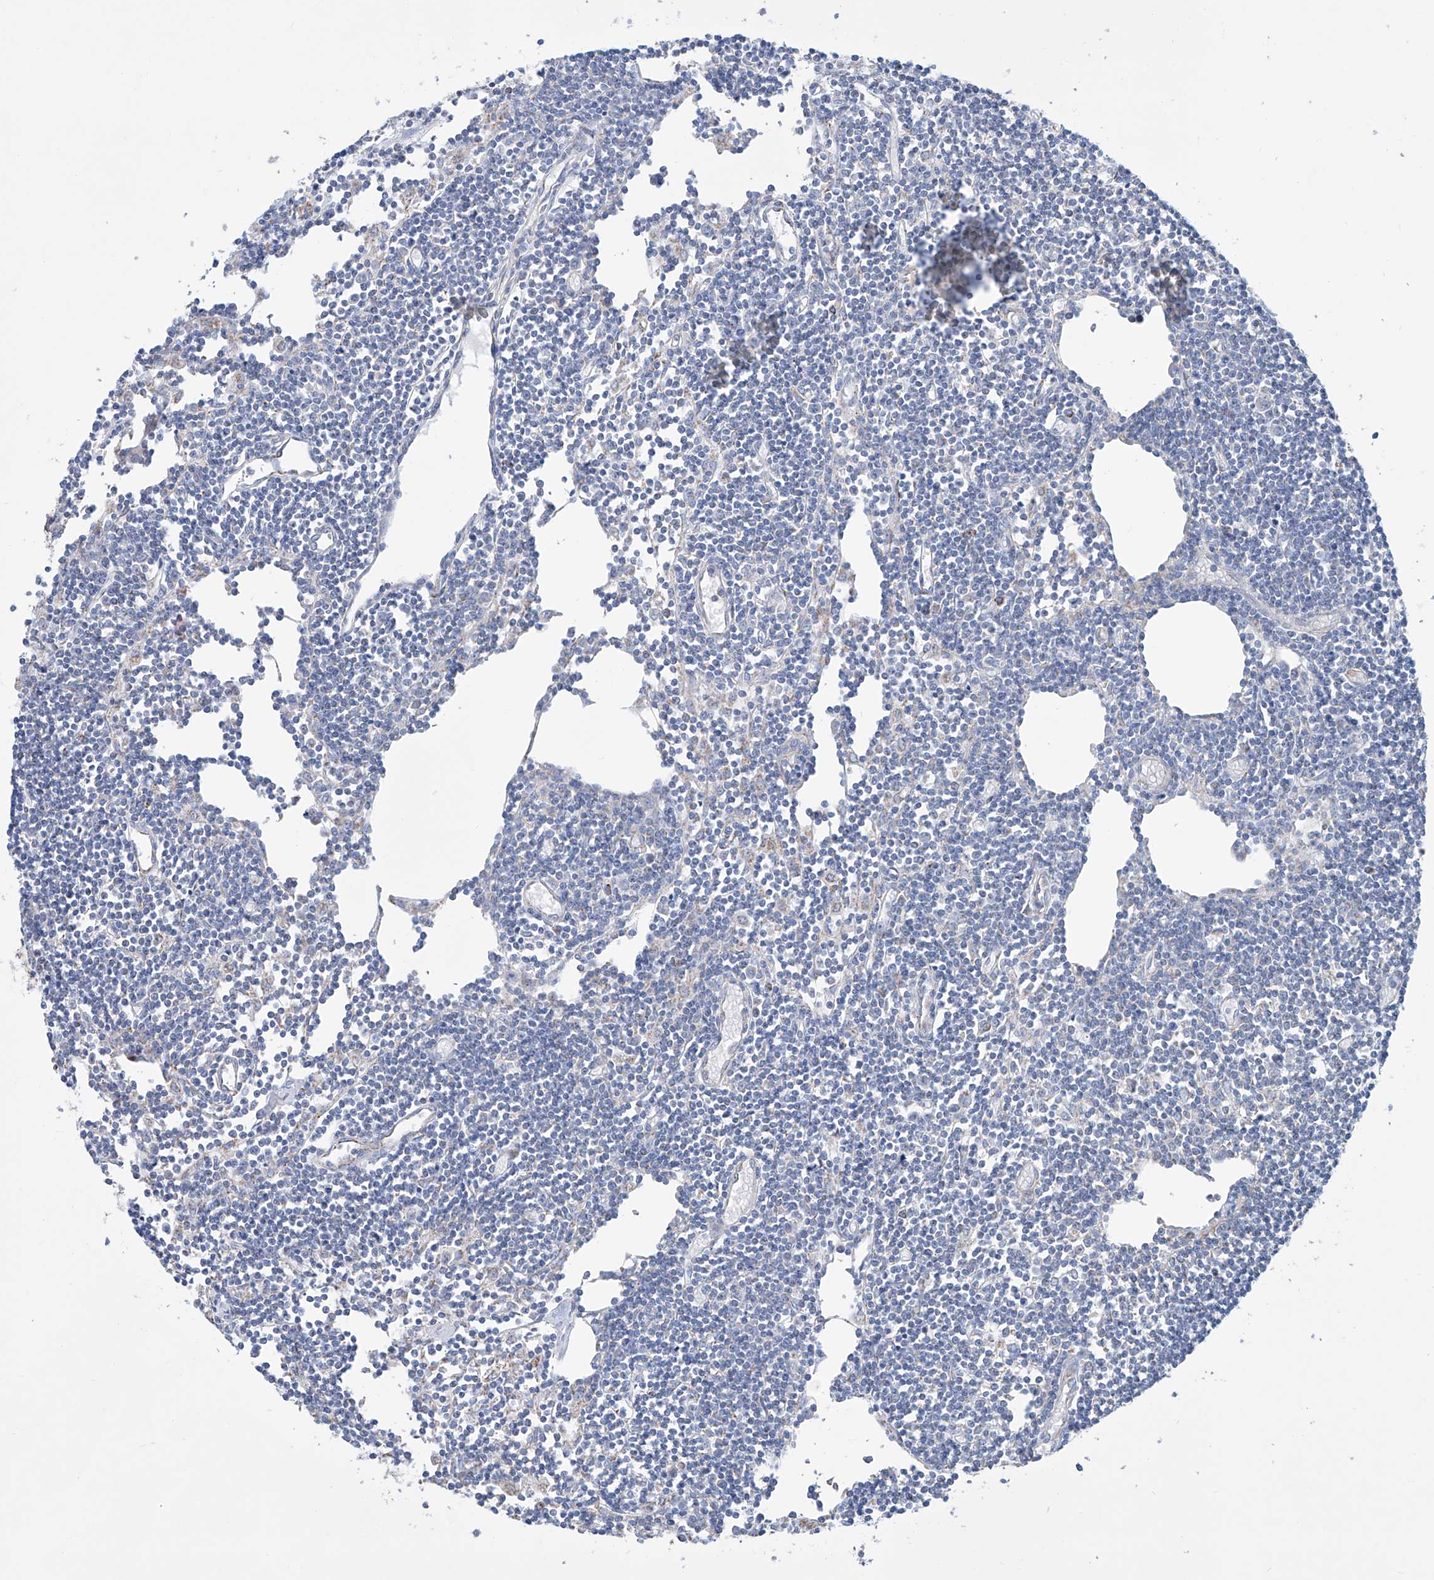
{"staining": {"intensity": "weak", "quantity": "<25%", "location": "cytoplasmic/membranous"}, "tissue": "lymph node", "cell_type": "Germinal center cells", "image_type": "normal", "snomed": [{"axis": "morphology", "description": "Normal tissue, NOS"}, {"axis": "topography", "description": "Lymph node"}], "caption": "Protein analysis of unremarkable lymph node exhibits no significant staining in germinal center cells. (DAB (3,3'-diaminobenzidine) immunohistochemistry (IHC) visualized using brightfield microscopy, high magnification).", "gene": "ALDH6A1", "patient": {"sex": "female", "age": 11}}